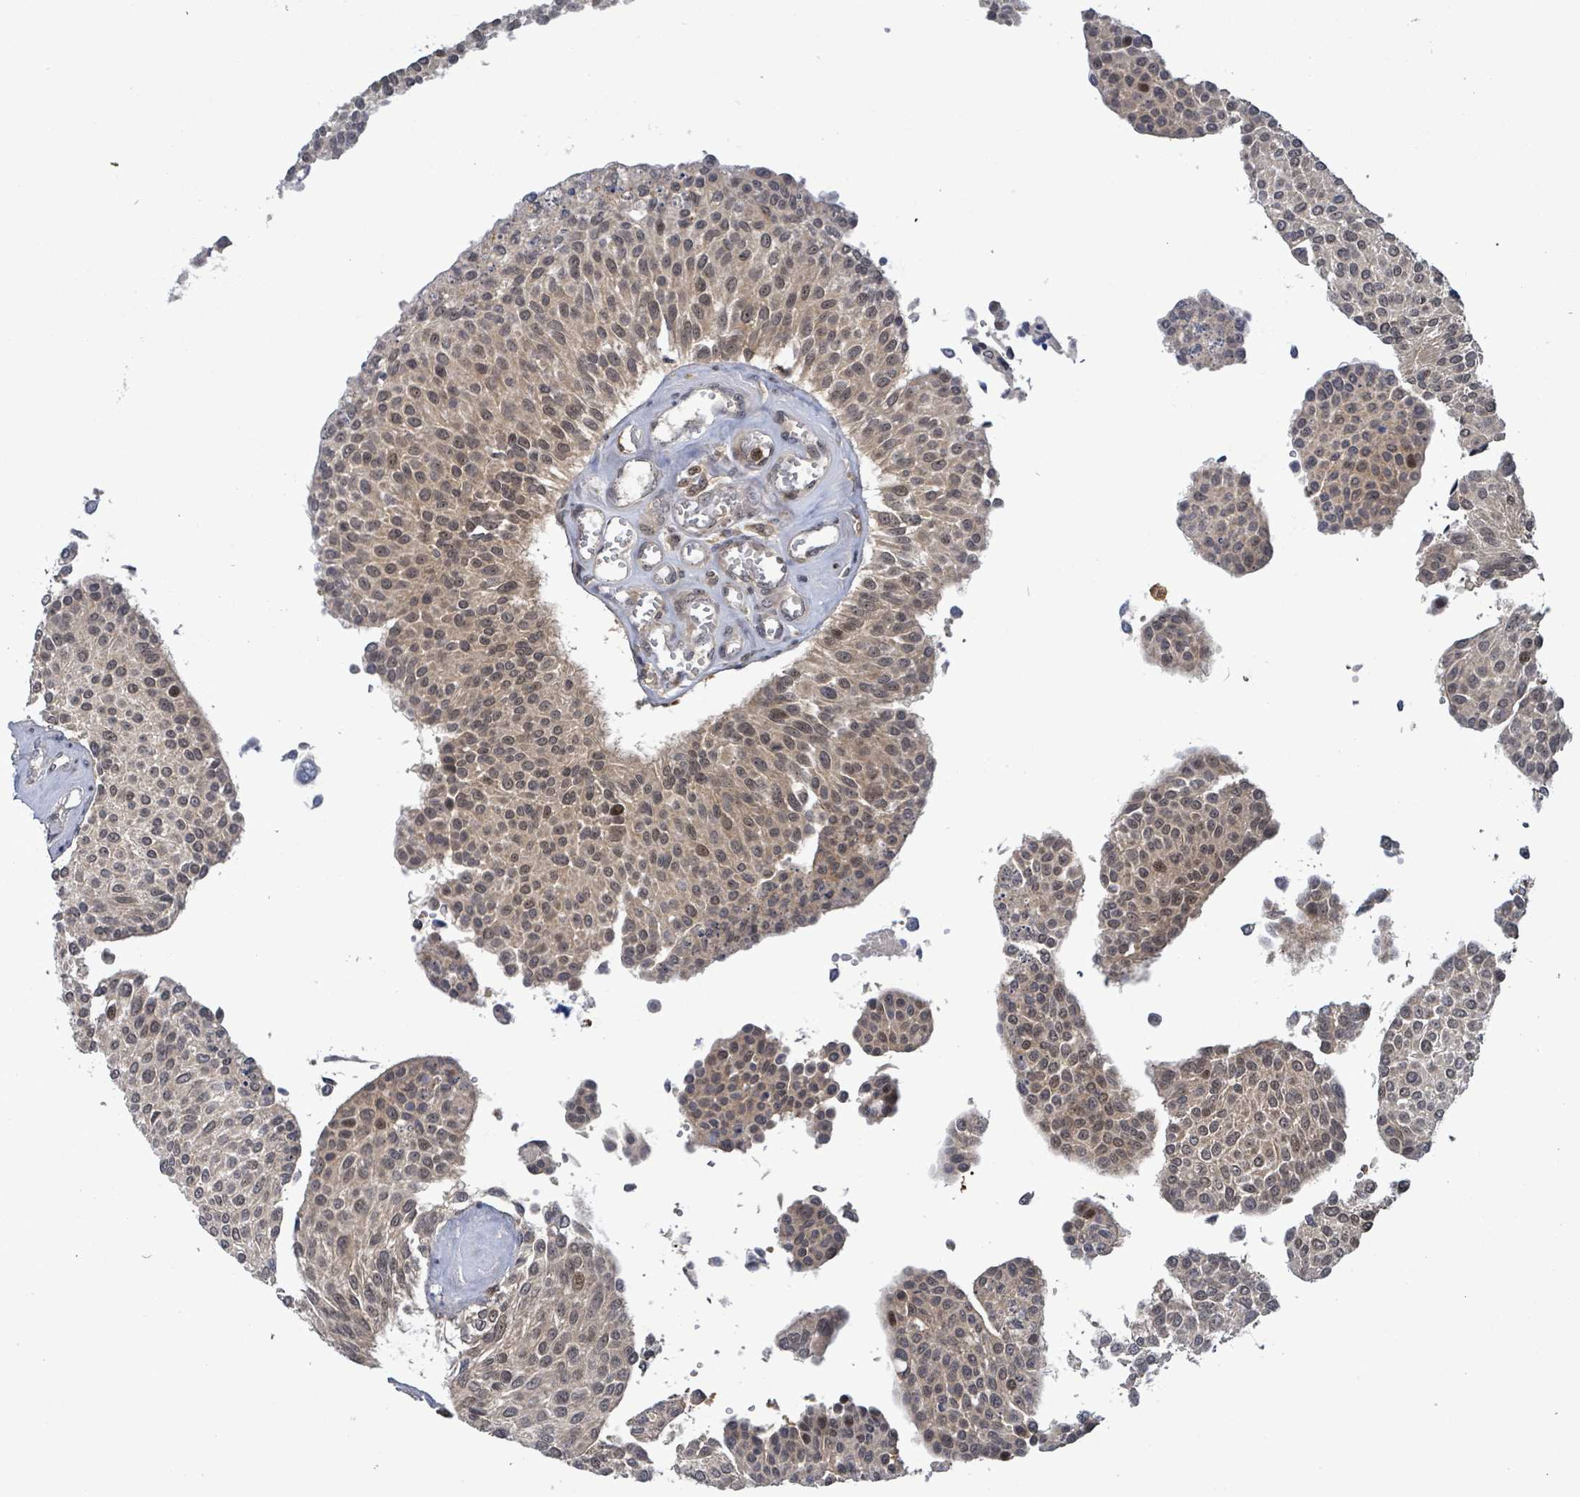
{"staining": {"intensity": "weak", "quantity": "25%-75%", "location": "cytoplasmic/membranous,nuclear"}, "tissue": "urothelial cancer", "cell_type": "Tumor cells", "image_type": "cancer", "snomed": [{"axis": "morphology", "description": "Urothelial carcinoma, NOS"}, {"axis": "topography", "description": "Urinary bladder"}], "caption": "This is an image of immunohistochemistry (IHC) staining of urothelial cancer, which shows weak staining in the cytoplasmic/membranous and nuclear of tumor cells.", "gene": "FBXO6", "patient": {"sex": "male", "age": 55}}